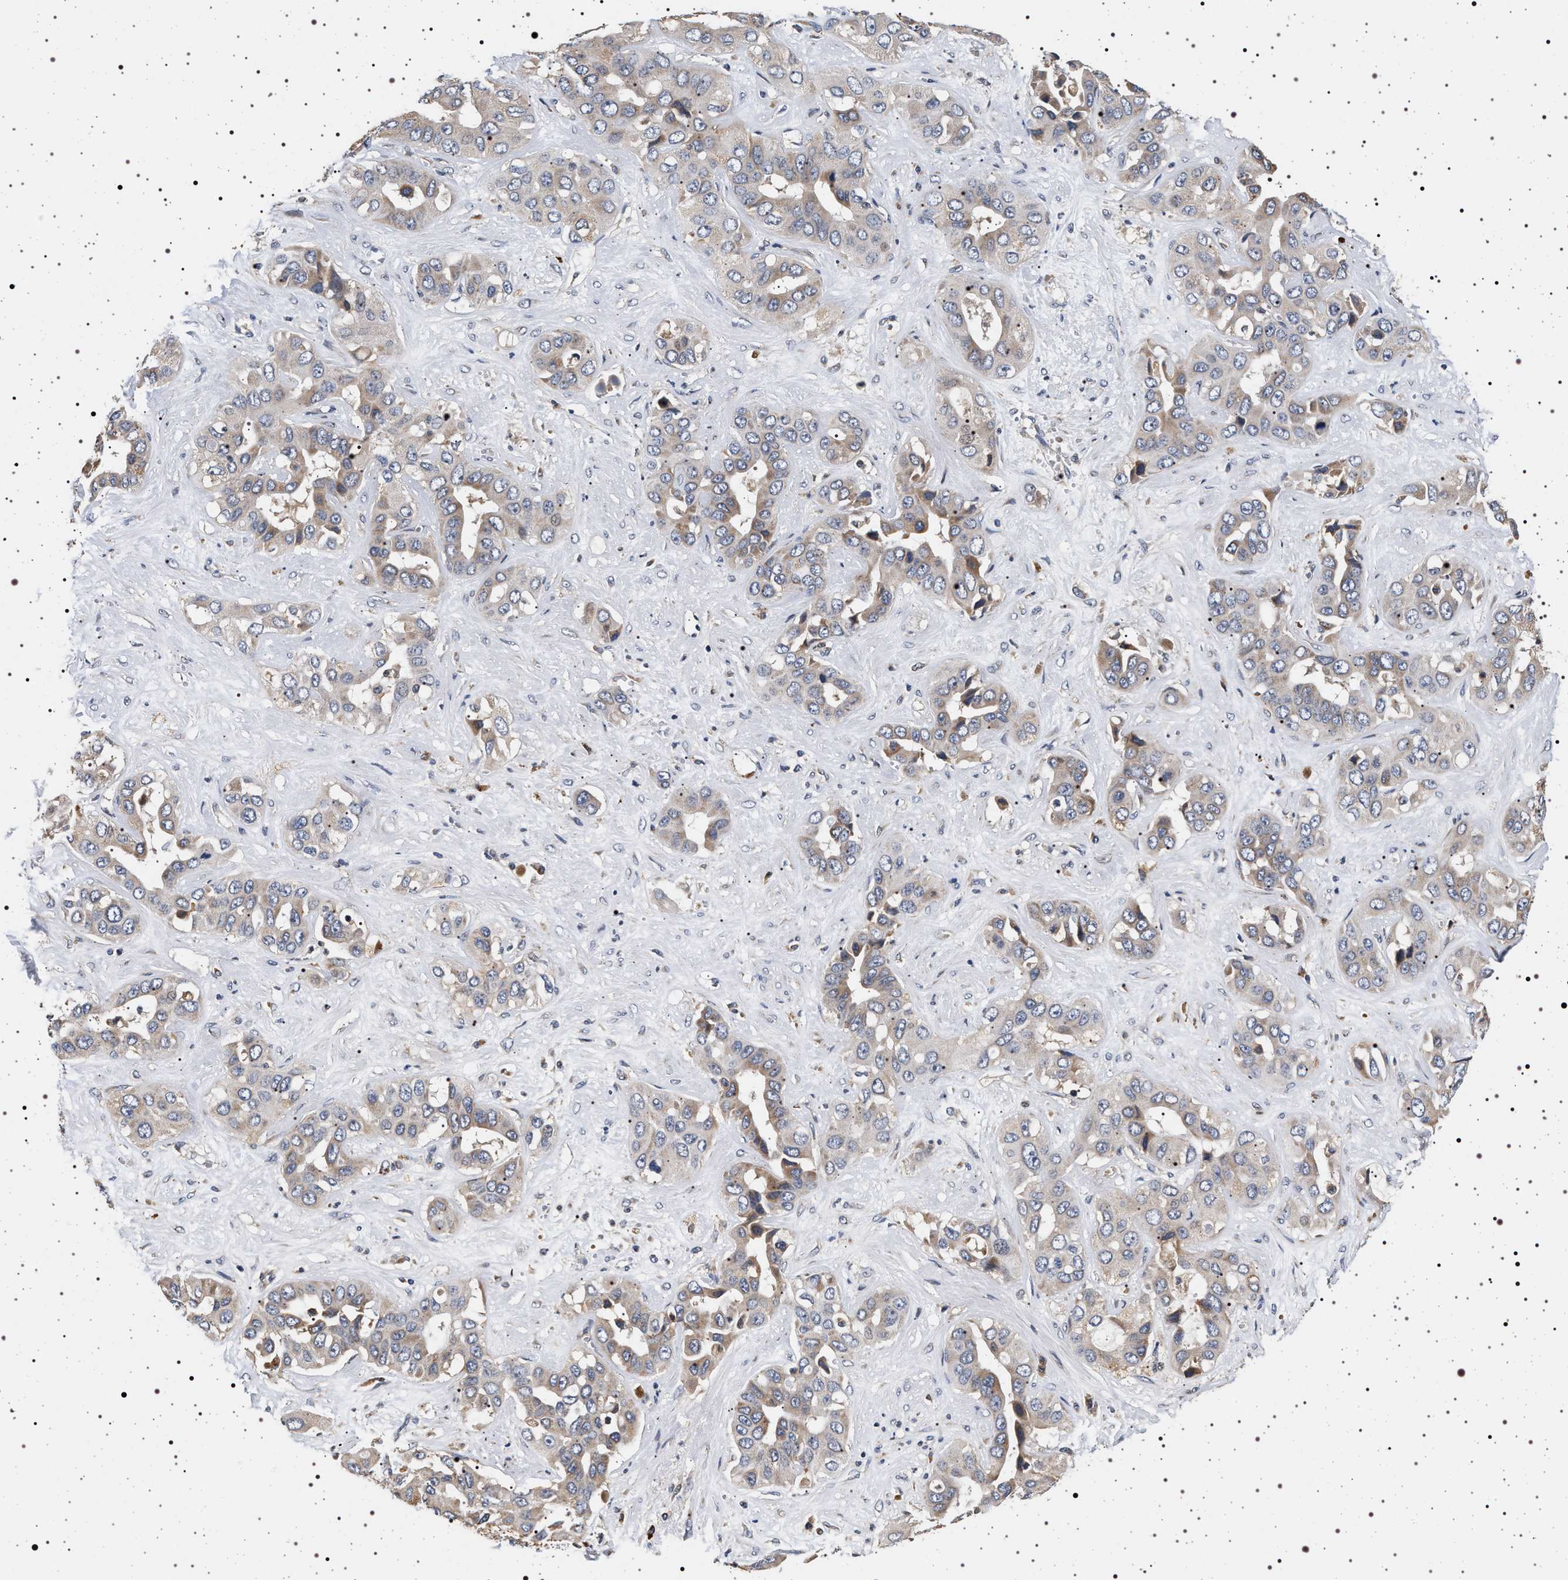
{"staining": {"intensity": "weak", "quantity": "<25%", "location": "cytoplasmic/membranous"}, "tissue": "liver cancer", "cell_type": "Tumor cells", "image_type": "cancer", "snomed": [{"axis": "morphology", "description": "Cholangiocarcinoma"}, {"axis": "topography", "description": "Liver"}], "caption": "A histopathology image of liver cancer stained for a protein exhibits no brown staining in tumor cells.", "gene": "DCBLD2", "patient": {"sex": "female", "age": 52}}